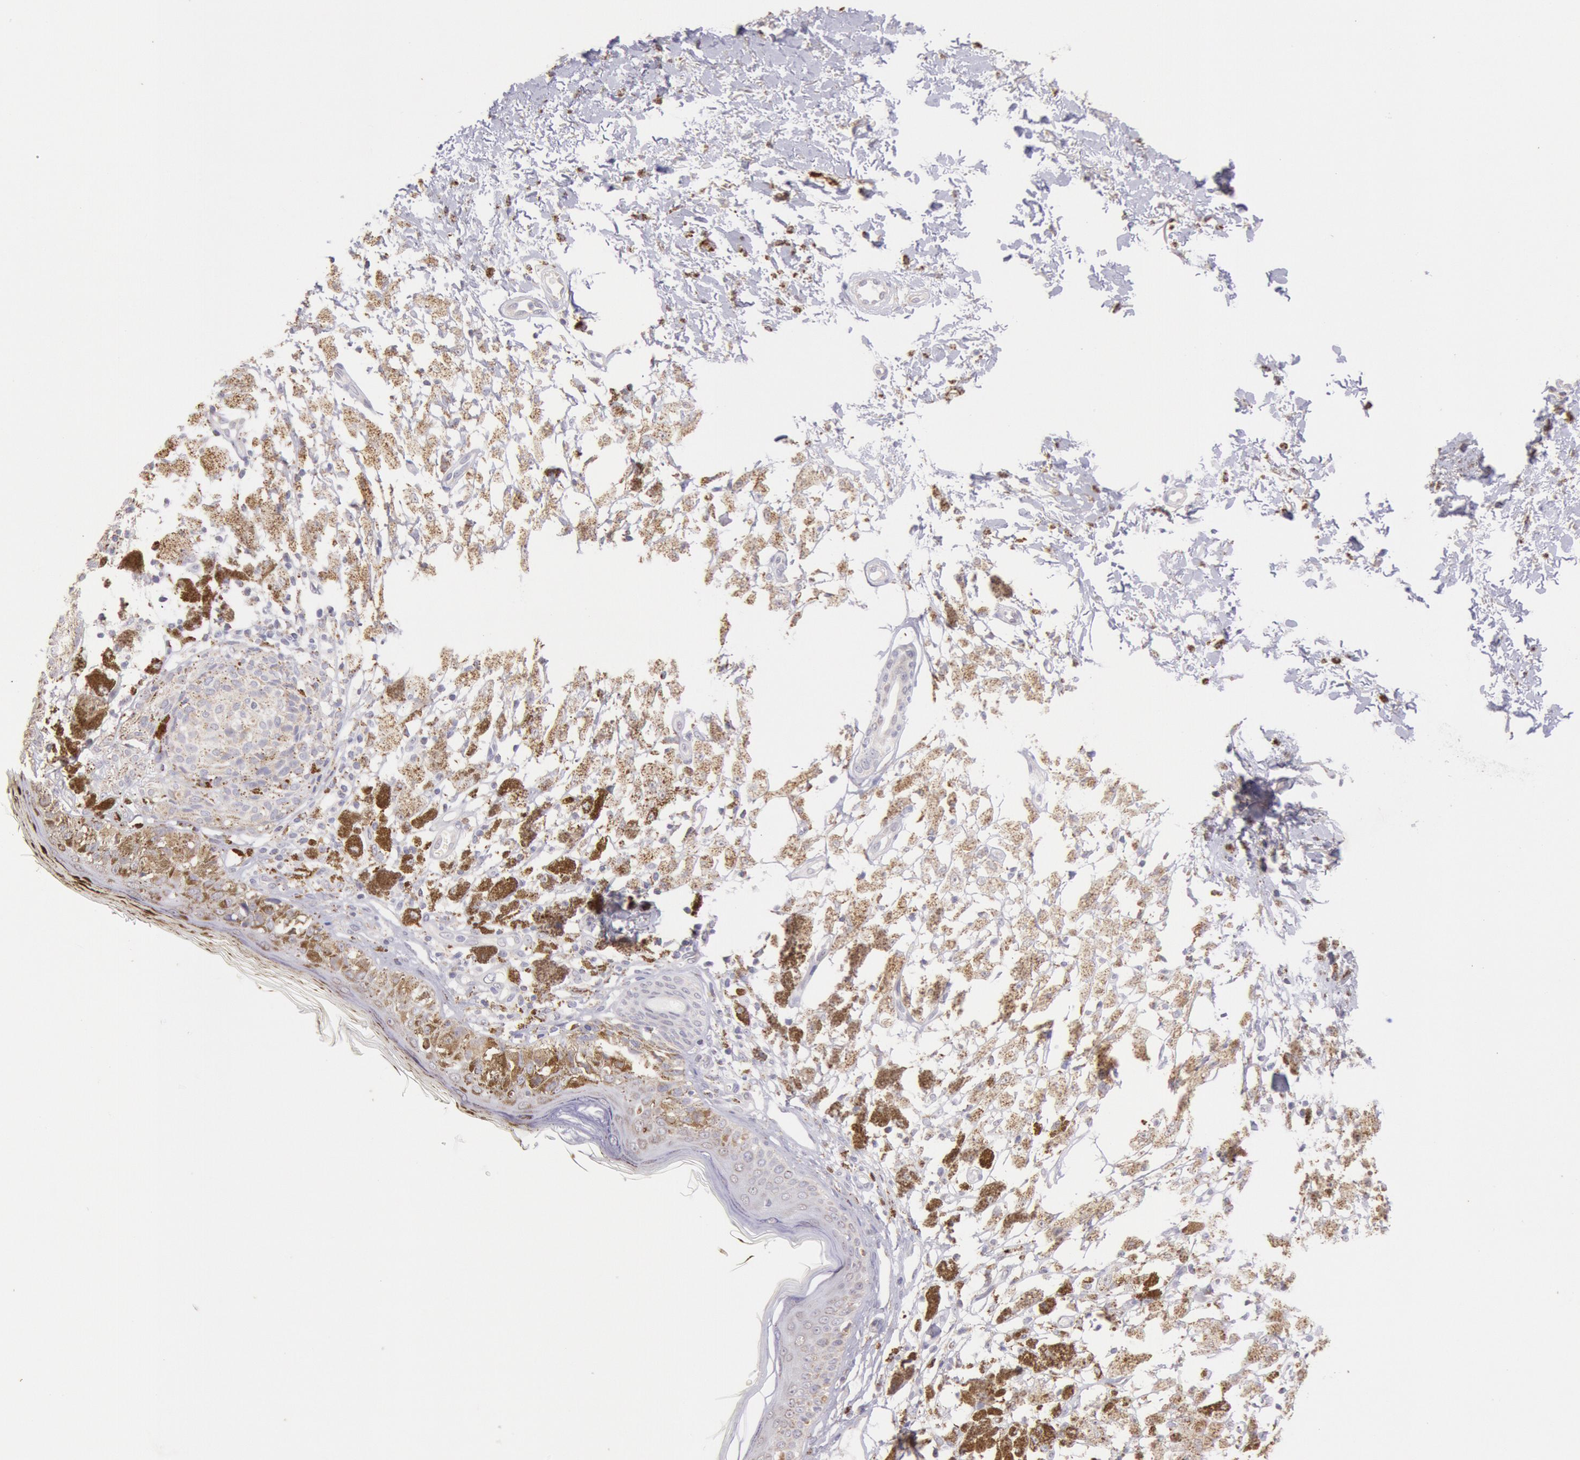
{"staining": {"intensity": "moderate", "quantity": ">75%", "location": "cytoplasmic/membranous"}, "tissue": "melanoma", "cell_type": "Tumor cells", "image_type": "cancer", "snomed": [{"axis": "morphology", "description": "Malignant melanoma, NOS"}, {"axis": "topography", "description": "Skin"}], "caption": "A medium amount of moderate cytoplasmic/membranous positivity is appreciated in about >75% of tumor cells in malignant melanoma tissue.", "gene": "FRMD6", "patient": {"sex": "male", "age": 88}}